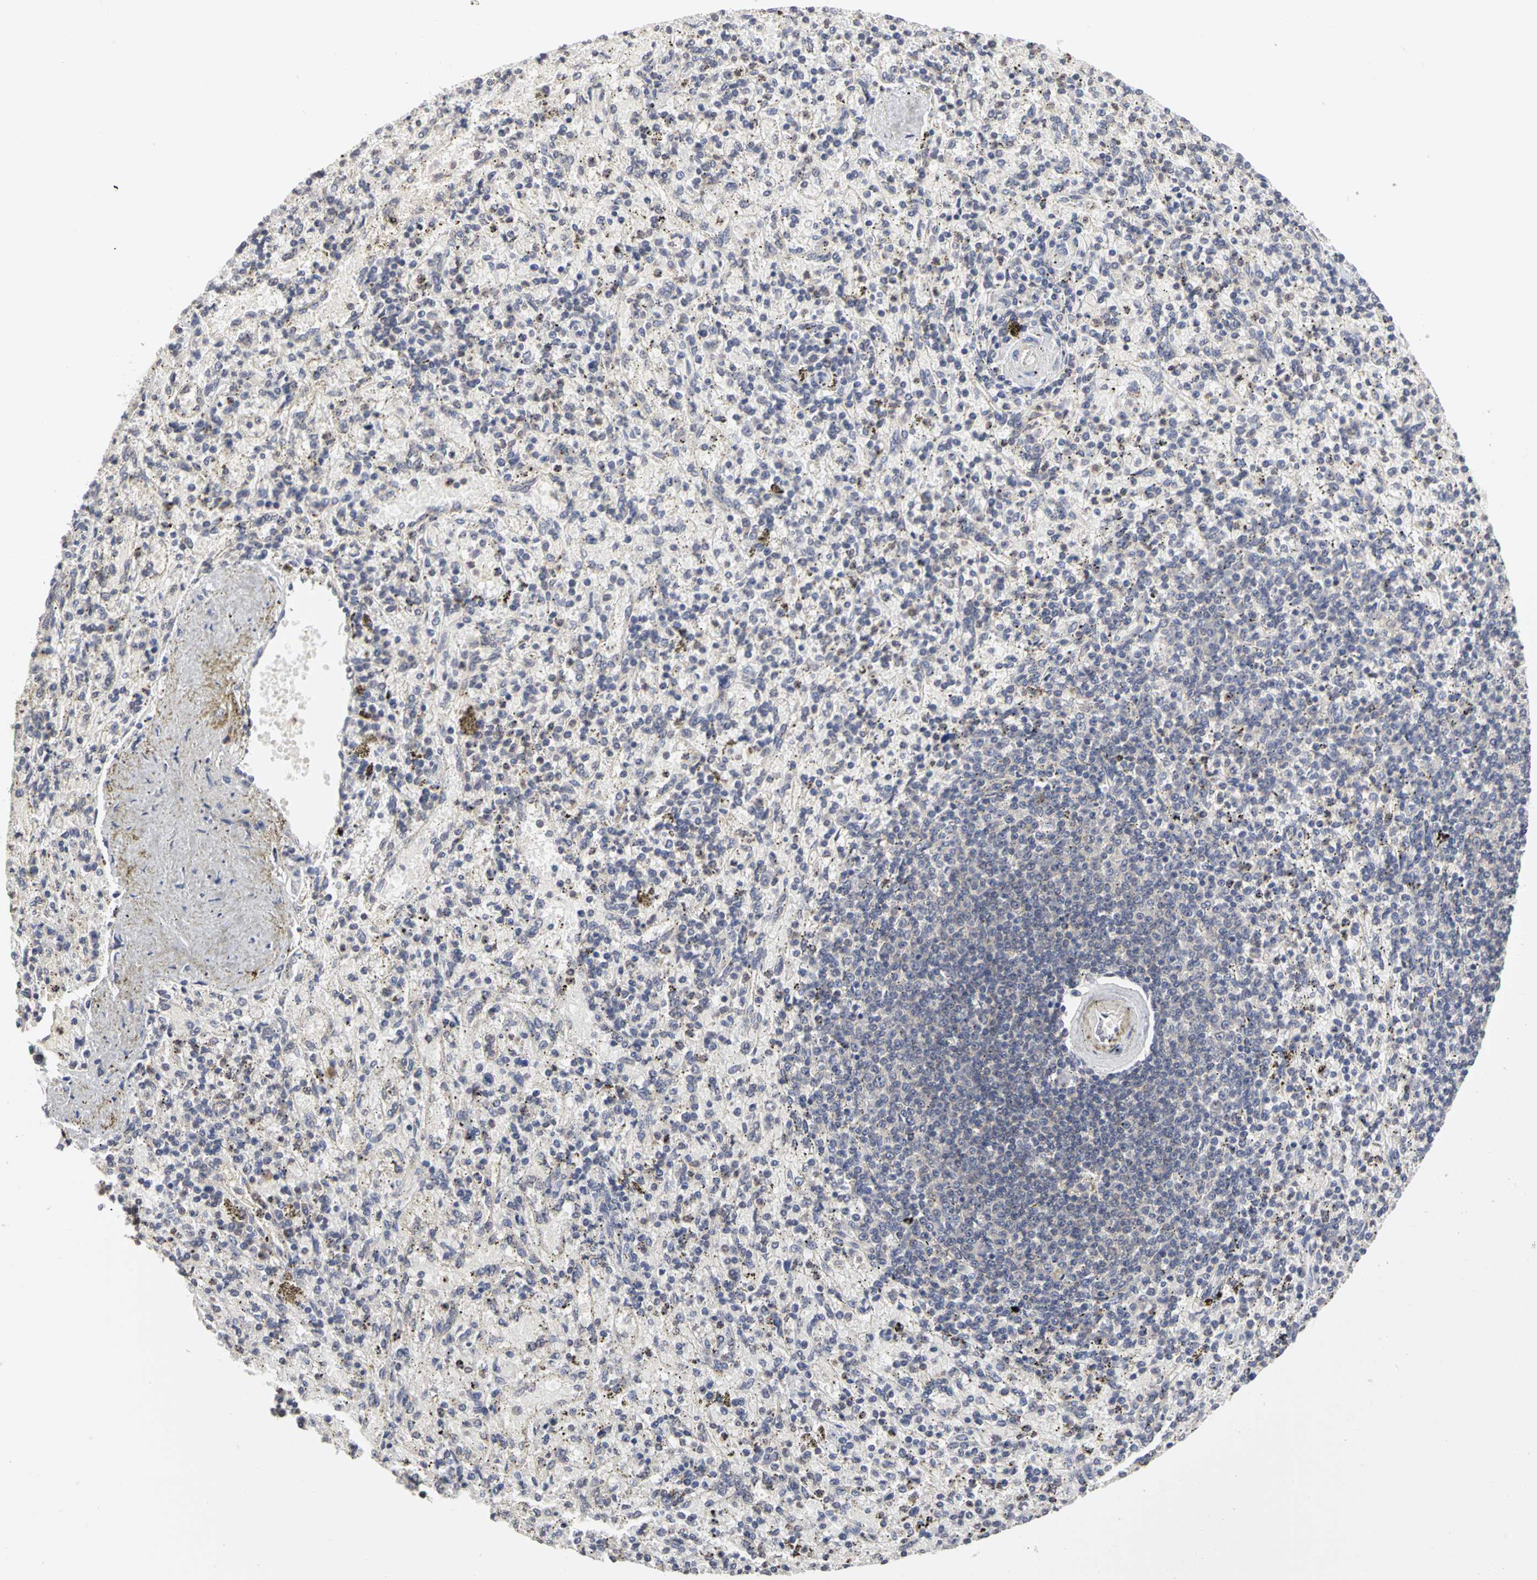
{"staining": {"intensity": "weak", "quantity": ">75%", "location": "cytoplasmic/membranous"}, "tissue": "spleen", "cell_type": "Cells in red pulp", "image_type": "normal", "snomed": [{"axis": "morphology", "description": "Normal tissue, NOS"}, {"axis": "topography", "description": "Spleen"}], "caption": "IHC photomicrograph of benign spleen: human spleen stained using immunohistochemistry reveals low levels of weak protein expression localized specifically in the cytoplasmic/membranous of cells in red pulp, appearing as a cytoplasmic/membranous brown color.", "gene": "IRAK1", "patient": {"sex": "female", "age": 43}}